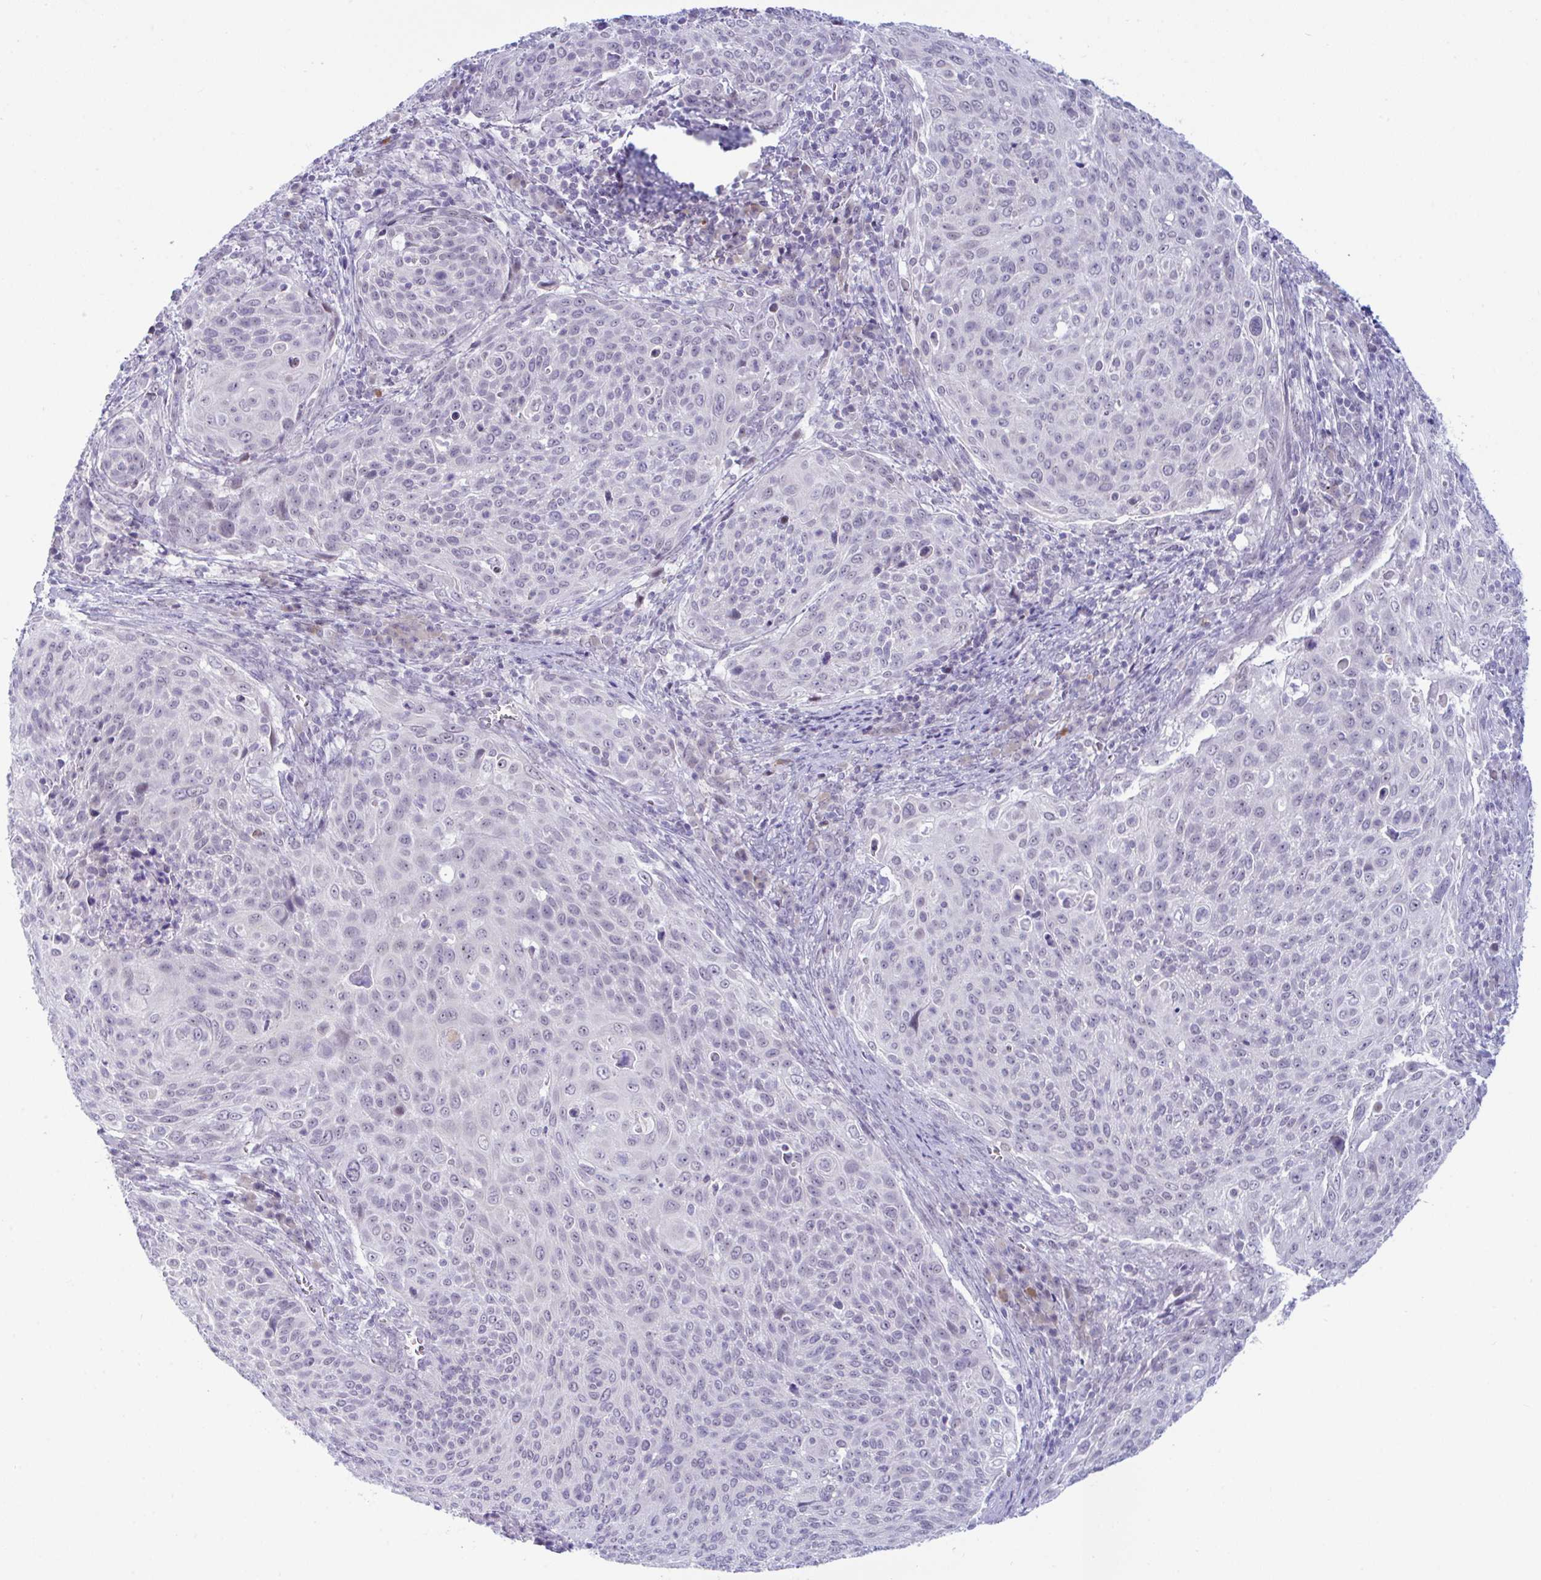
{"staining": {"intensity": "negative", "quantity": "none", "location": "none"}, "tissue": "cervical cancer", "cell_type": "Tumor cells", "image_type": "cancer", "snomed": [{"axis": "morphology", "description": "Squamous cell carcinoma, NOS"}, {"axis": "topography", "description": "Cervix"}], "caption": "Immunohistochemical staining of human cervical cancer displays no significant positivity in tumor cells.", "gene": "USP35", "patient": {"sex": "female", "age": 31}}